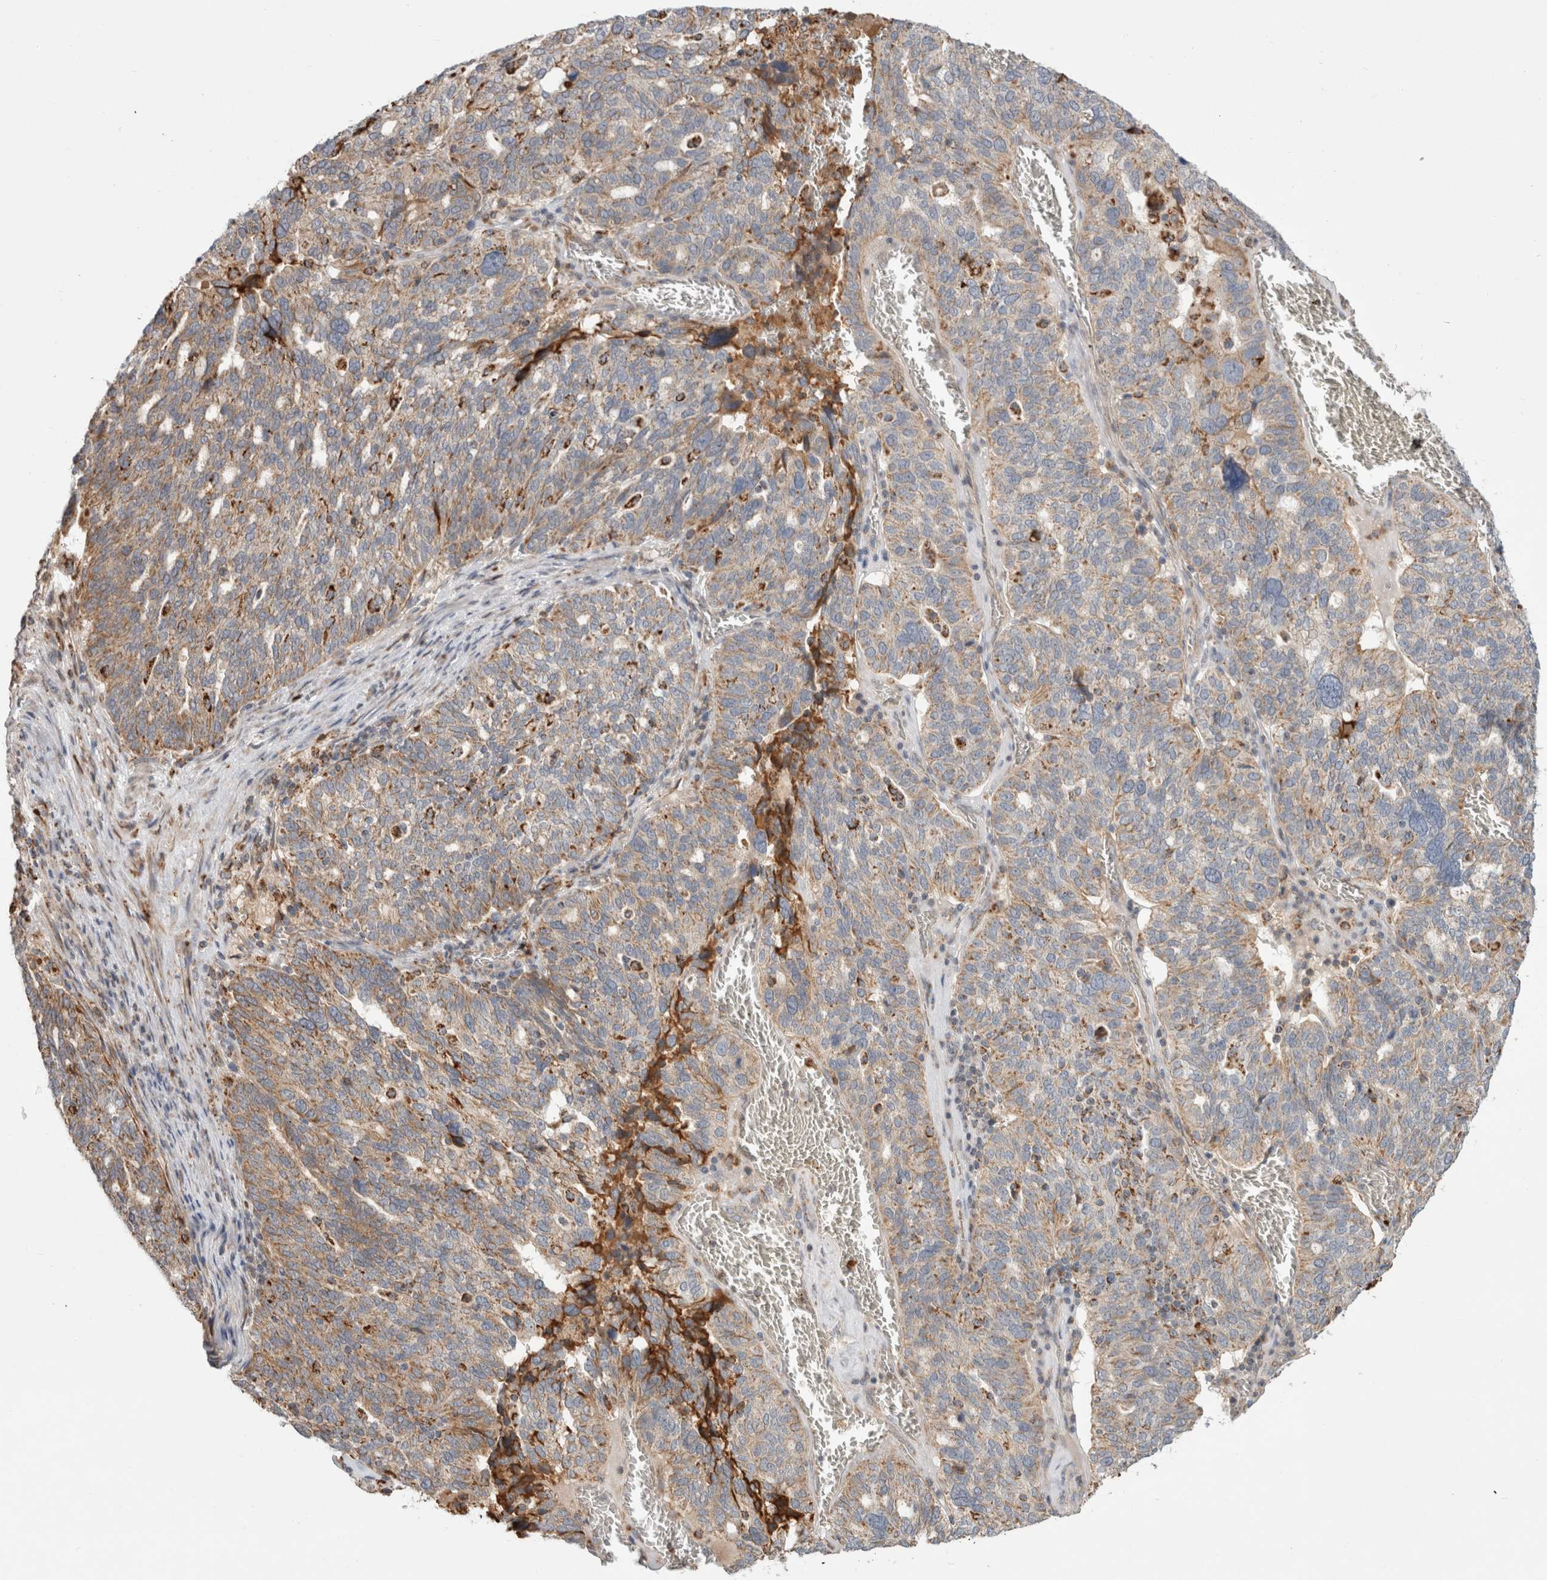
{"staining": {"intensity": "weak", "quantity": ">75%", "location": "cytoplasmic/membranous"}, "tissue": "ovarian cancer", "cell_type": "Tumor cells", "image_type": "cancer", "snomed": [{"axis": "morphology", "description": "Cystadenocarcinoma, serous, NOS"}, {"axis": "topography", "description": "Ovary"}], "caption": "A low amount of weak cytoplasmic/membranous staining is seen in about >75% of tumor cells in ovarian serous cystadenocarcinoma tissue.", "gene": "HROB", "patient": {"sex": "female", "age": 59}}